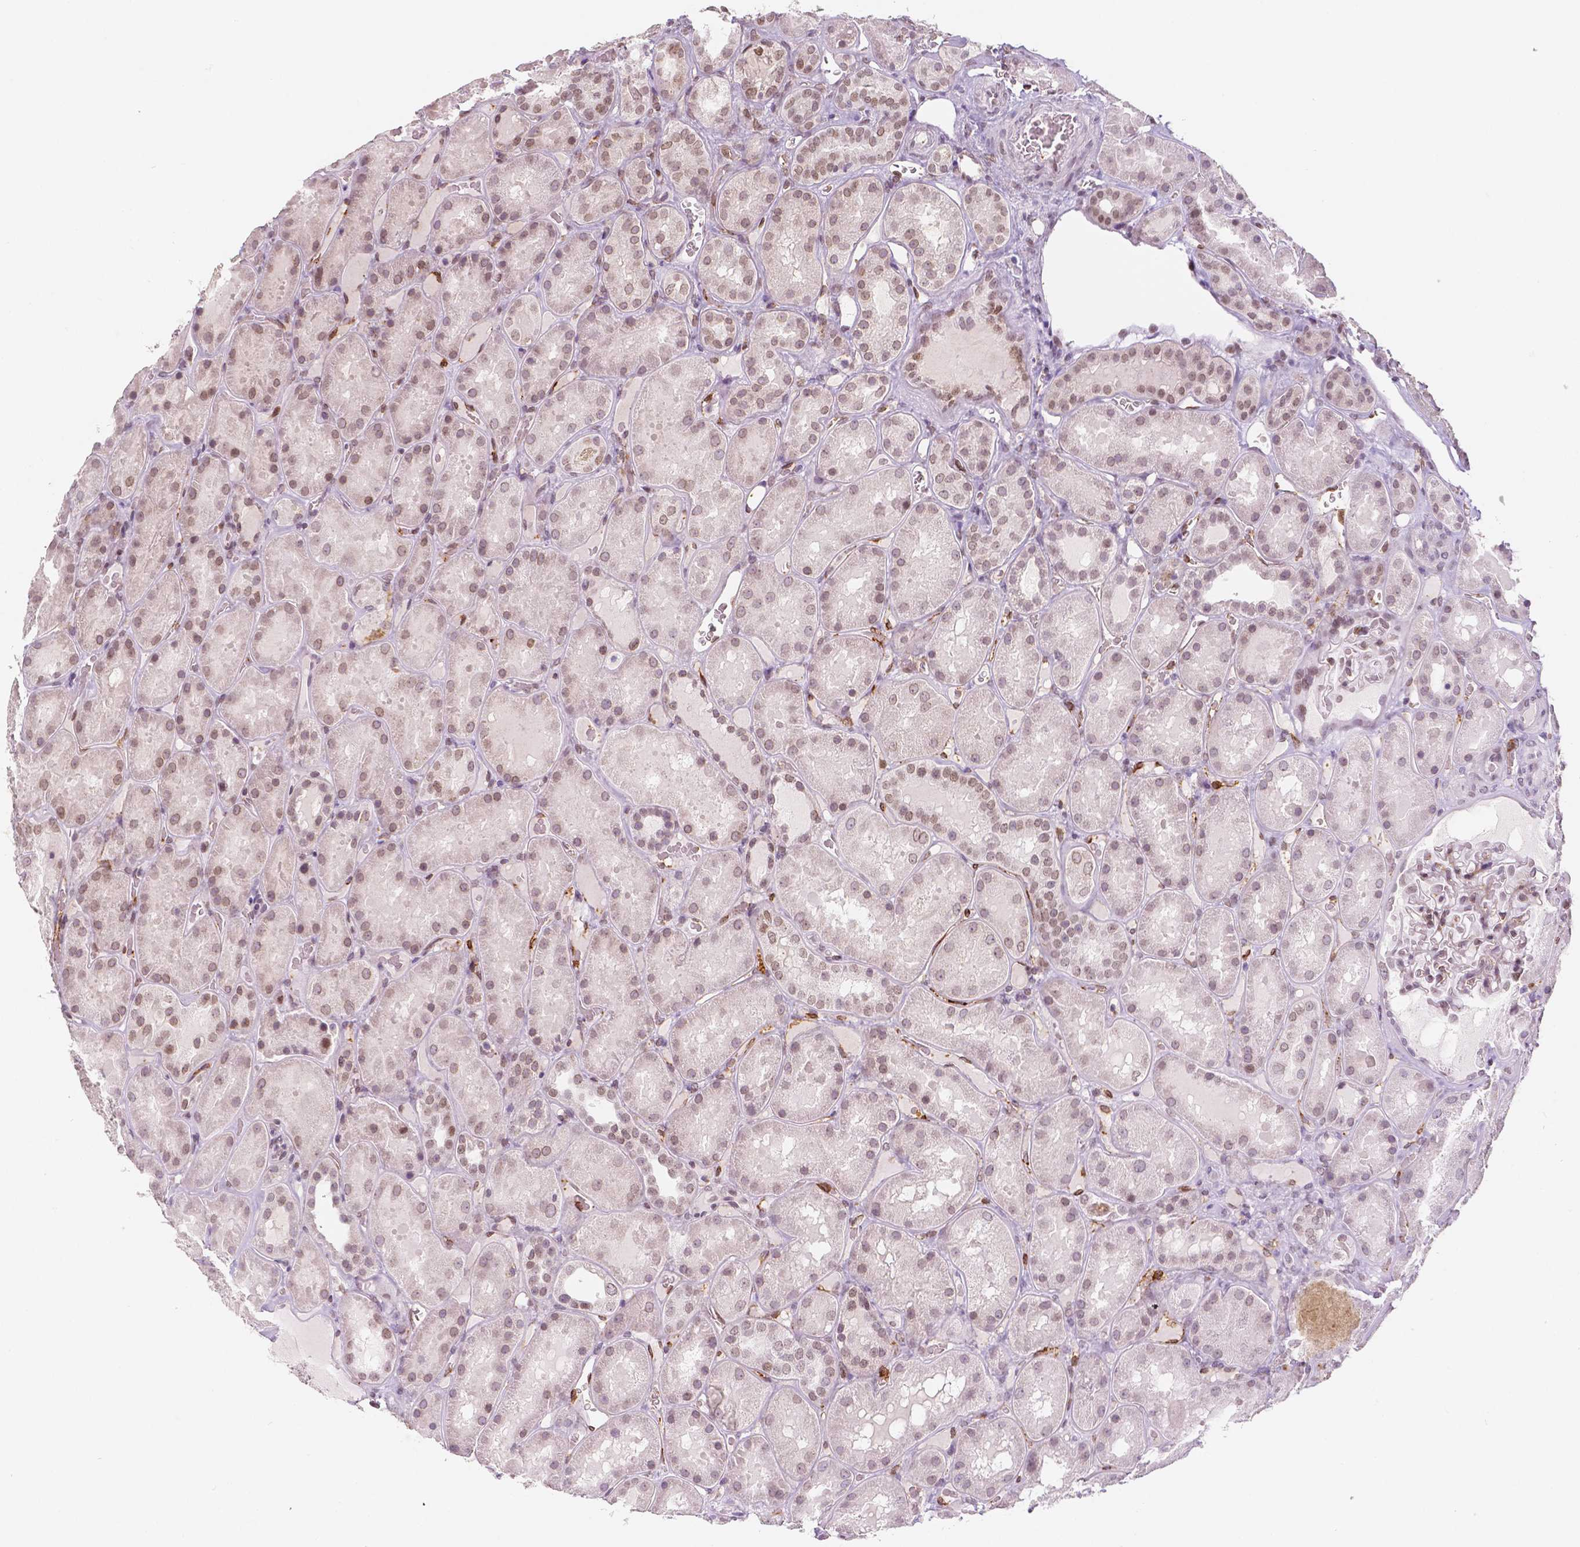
{"staining": {"intensity": "weak", "quantity": "25%-75%", "location": "nuclear"}, "tissue": "kidney", "cell_type": "Cells in glomeruli", "image_type": "normal", "snomed": [{"axis": "morphology", "description": "Normal tissue, NOS"}, {"axis": "topography", "description": "Kidney"}], "caption": "IHC (DAB (3,3'-diaminobenzidine)) staining of benign kidney exhibits weak nuclear protein positivity in approximately 25%-75% of cells in glomeruli.", "gene": "KDM5B", "patient": {"sex": "male", "age": 73}}